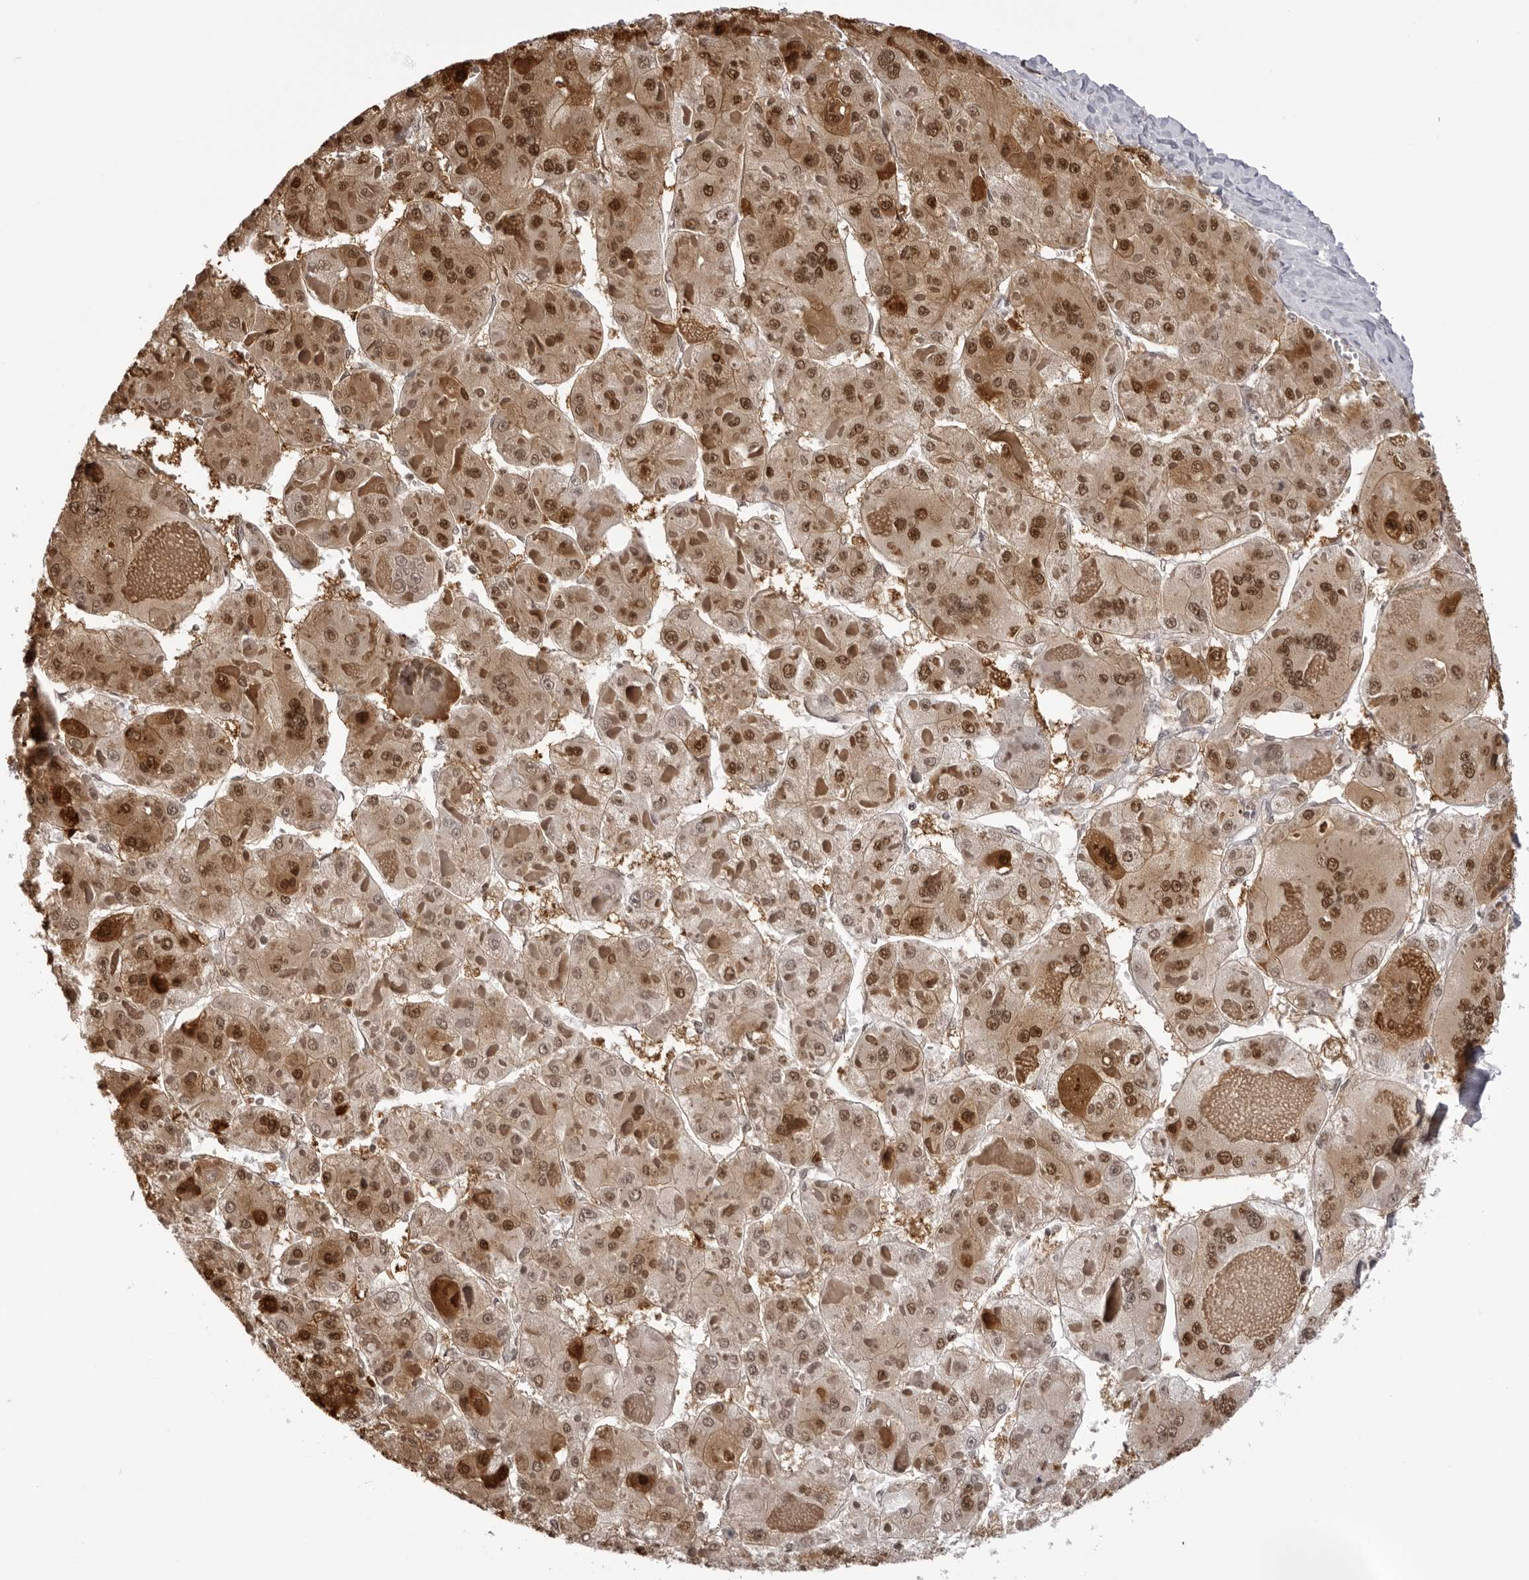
{"staining": {"intensity": "moderate", "quantity": ">75%", "location": "cytoplasmic/membranous,nuclear"}, "tissue": "liver cancer", "cell_type": "Tumor cells", "image_type": "cancer", "snomed": [{"axis": "morphology", "description": "Carcinoma, Hepatocellular, NOS"}, {"axis": "topography", "description": "Liver"}], "caption": "High-magnification brightfield microscopy of liver cancer stained with DAB (brown) and counterstained with hematoxylin (blue). tumor cells exhibit moderate cytoplasmic/membranous and nuclear positivity is present in approximately>75% of cells.", "gene": "HSPA4", "patient": {"sex": "female", "age": 73}}